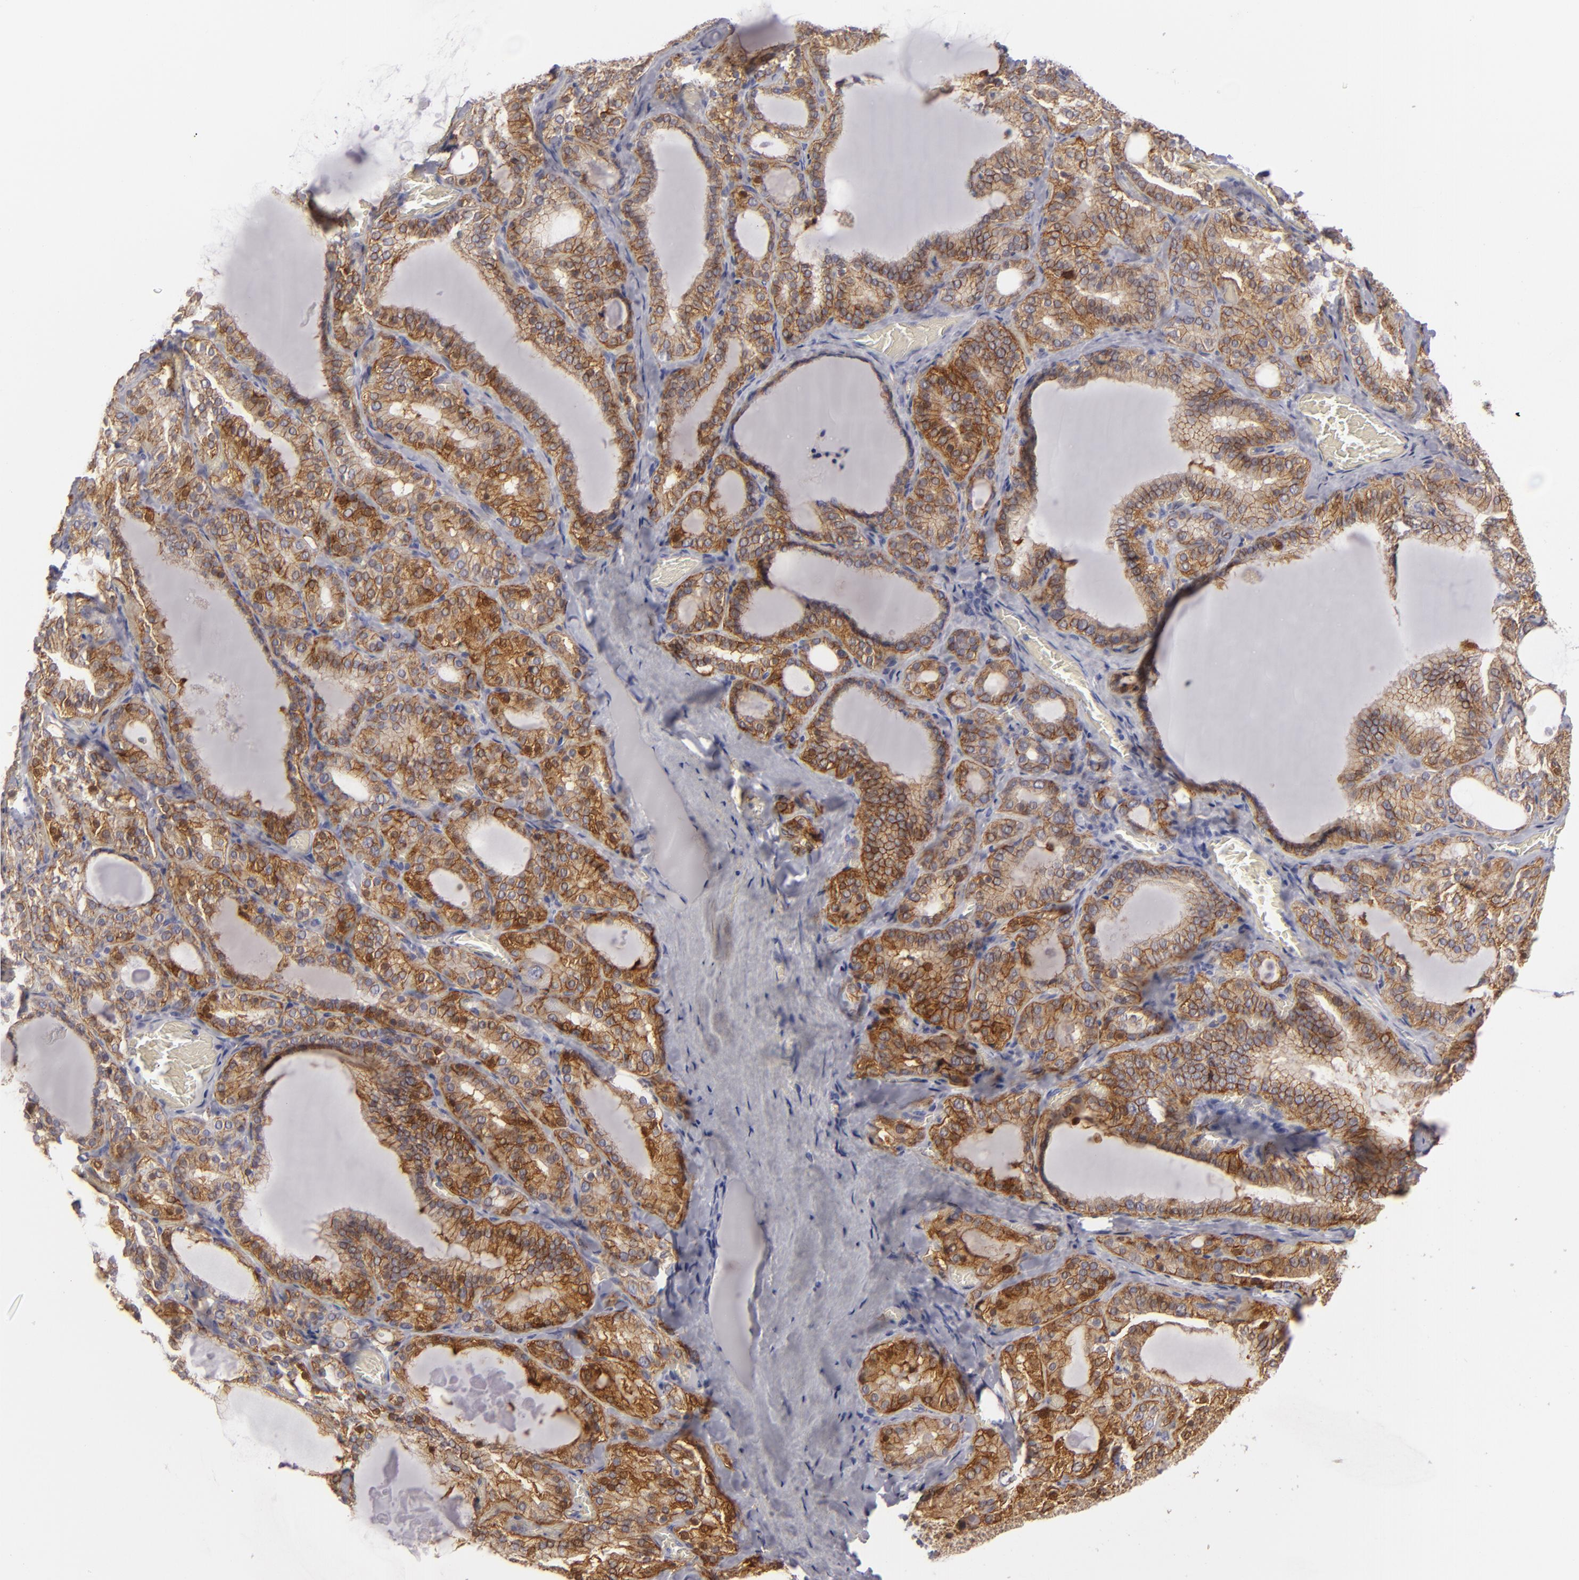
{"staining": {"intensity": "strong", "quantity": ">75%", "location": "cytoplasmic/membranous"}, "tissue": "thyroid gland", "cell_type": "Glandular cells", "image_type": "normal", "snomed": [{"axis": "morphology", "description": "Normal tissue, NOS"}, {"axis": "topography", "description": "Thyroid gland"}], "caption": "This image reveals immunohistochemistry (IHC) staining of benign thyroid gland, with high strong cytoplasmic/membranous staining in approximately >75% of glandular cells.", "gene": "JUP", "patient": {"sex": "female", "age": 33}}